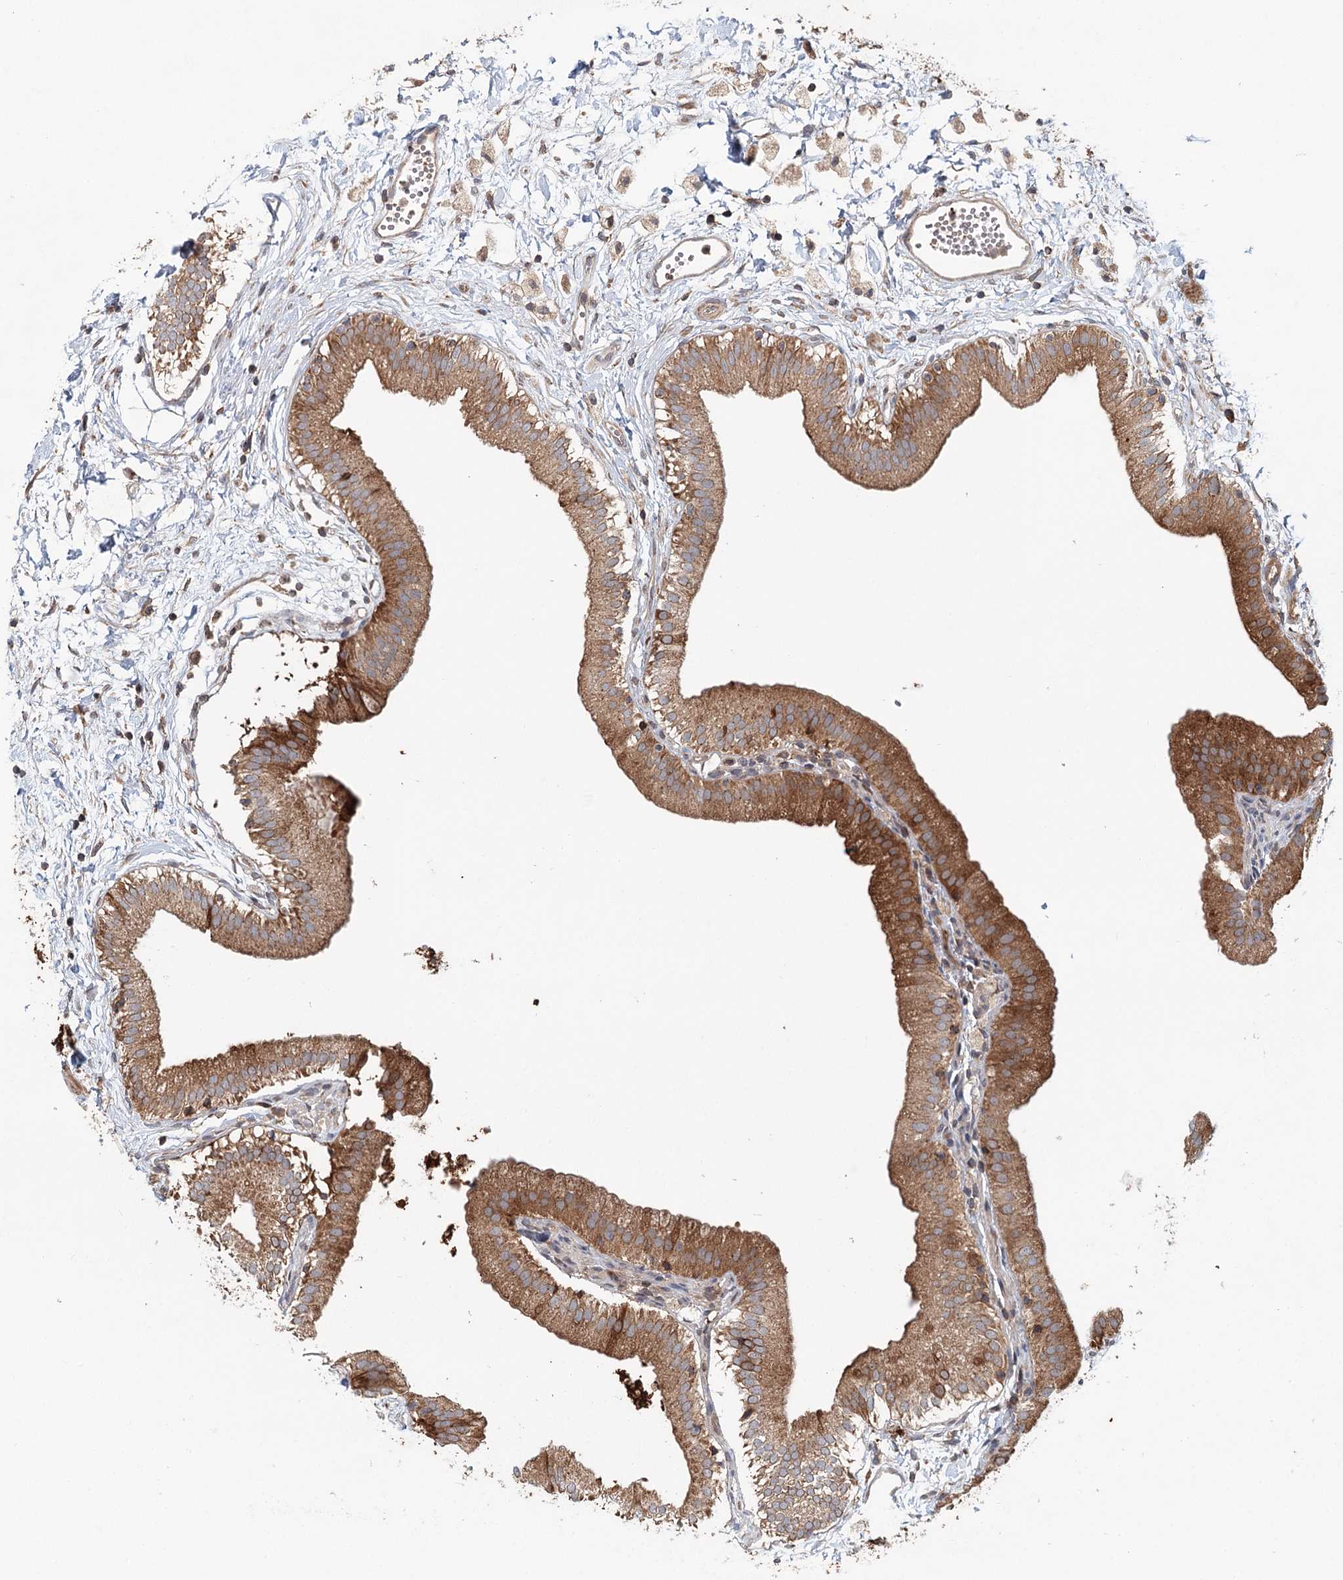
{"staining": {"intensity": "strong", "quantity": ">75%", "location": "cytoplasmic/membranous"}, "tissue": "gallbladder", "cell_type": "Glandular cells", "image_type": "normal", "snomed": [{"axis": "morphology", "description": "Normal tissue, NOS"}, {"axis": "topography", "description": "Gallbladder"}], "caption": "About >75% of glandular cells in benign gallbladder display strong cytoplasmic/membranous protein positivity as visualized by brown immunohistochemical staining.", "gene": "ENSG00000273217", "patient": {"sex": "male", "age": 55}}